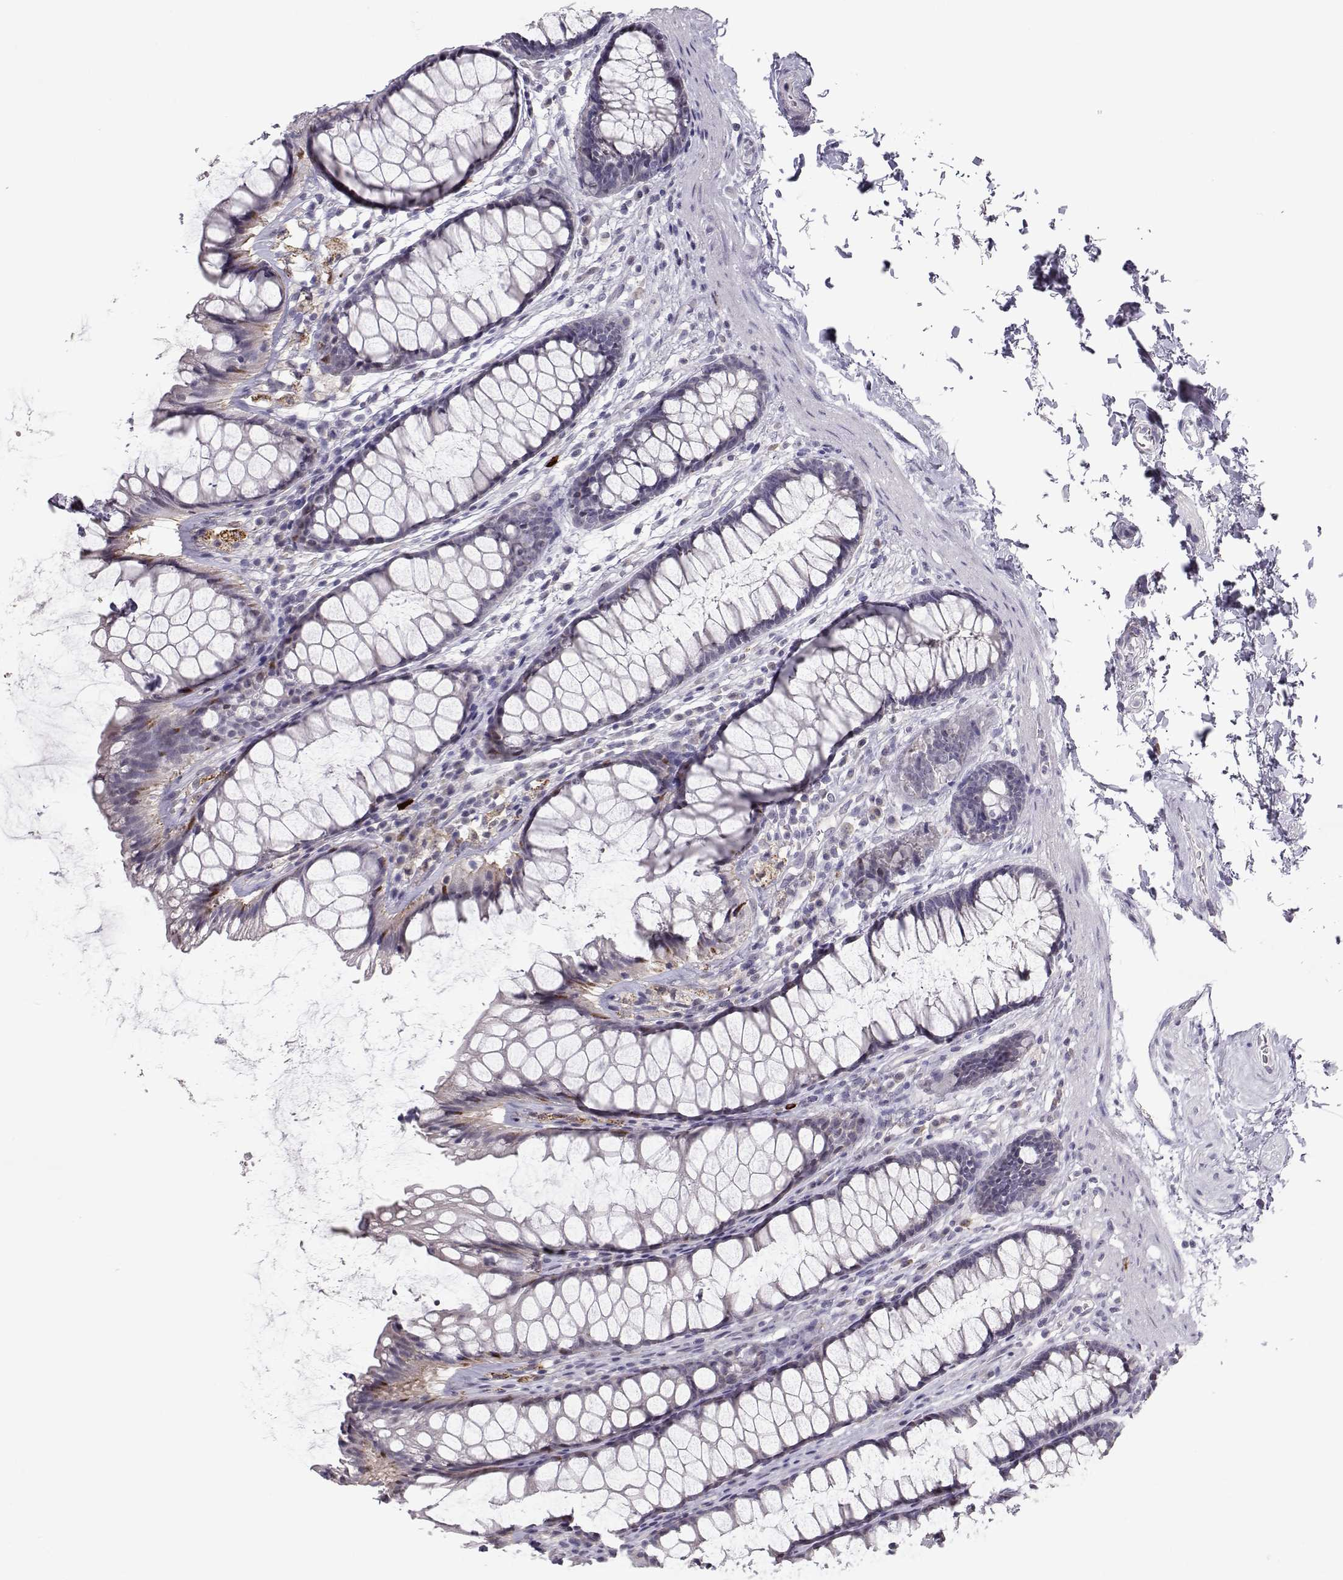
{"staining": {"intensity": "negative", "quantity": "none", "location": "none"}, "tissue": "rectum", "cell_type": "Glandular cells", "image_type": "normal", "snomed": [{"axis": "morphology", "description": "Normal tissue, NOS"}, {"axis": "topography", "description": "Rectum"}], "caption": "DAB immunohistochemical staining of unremarkable human rectum shows no significant staining in glandular cells.", "gene": "NPVF", "patient": {"sex": "male", "age": 72}}